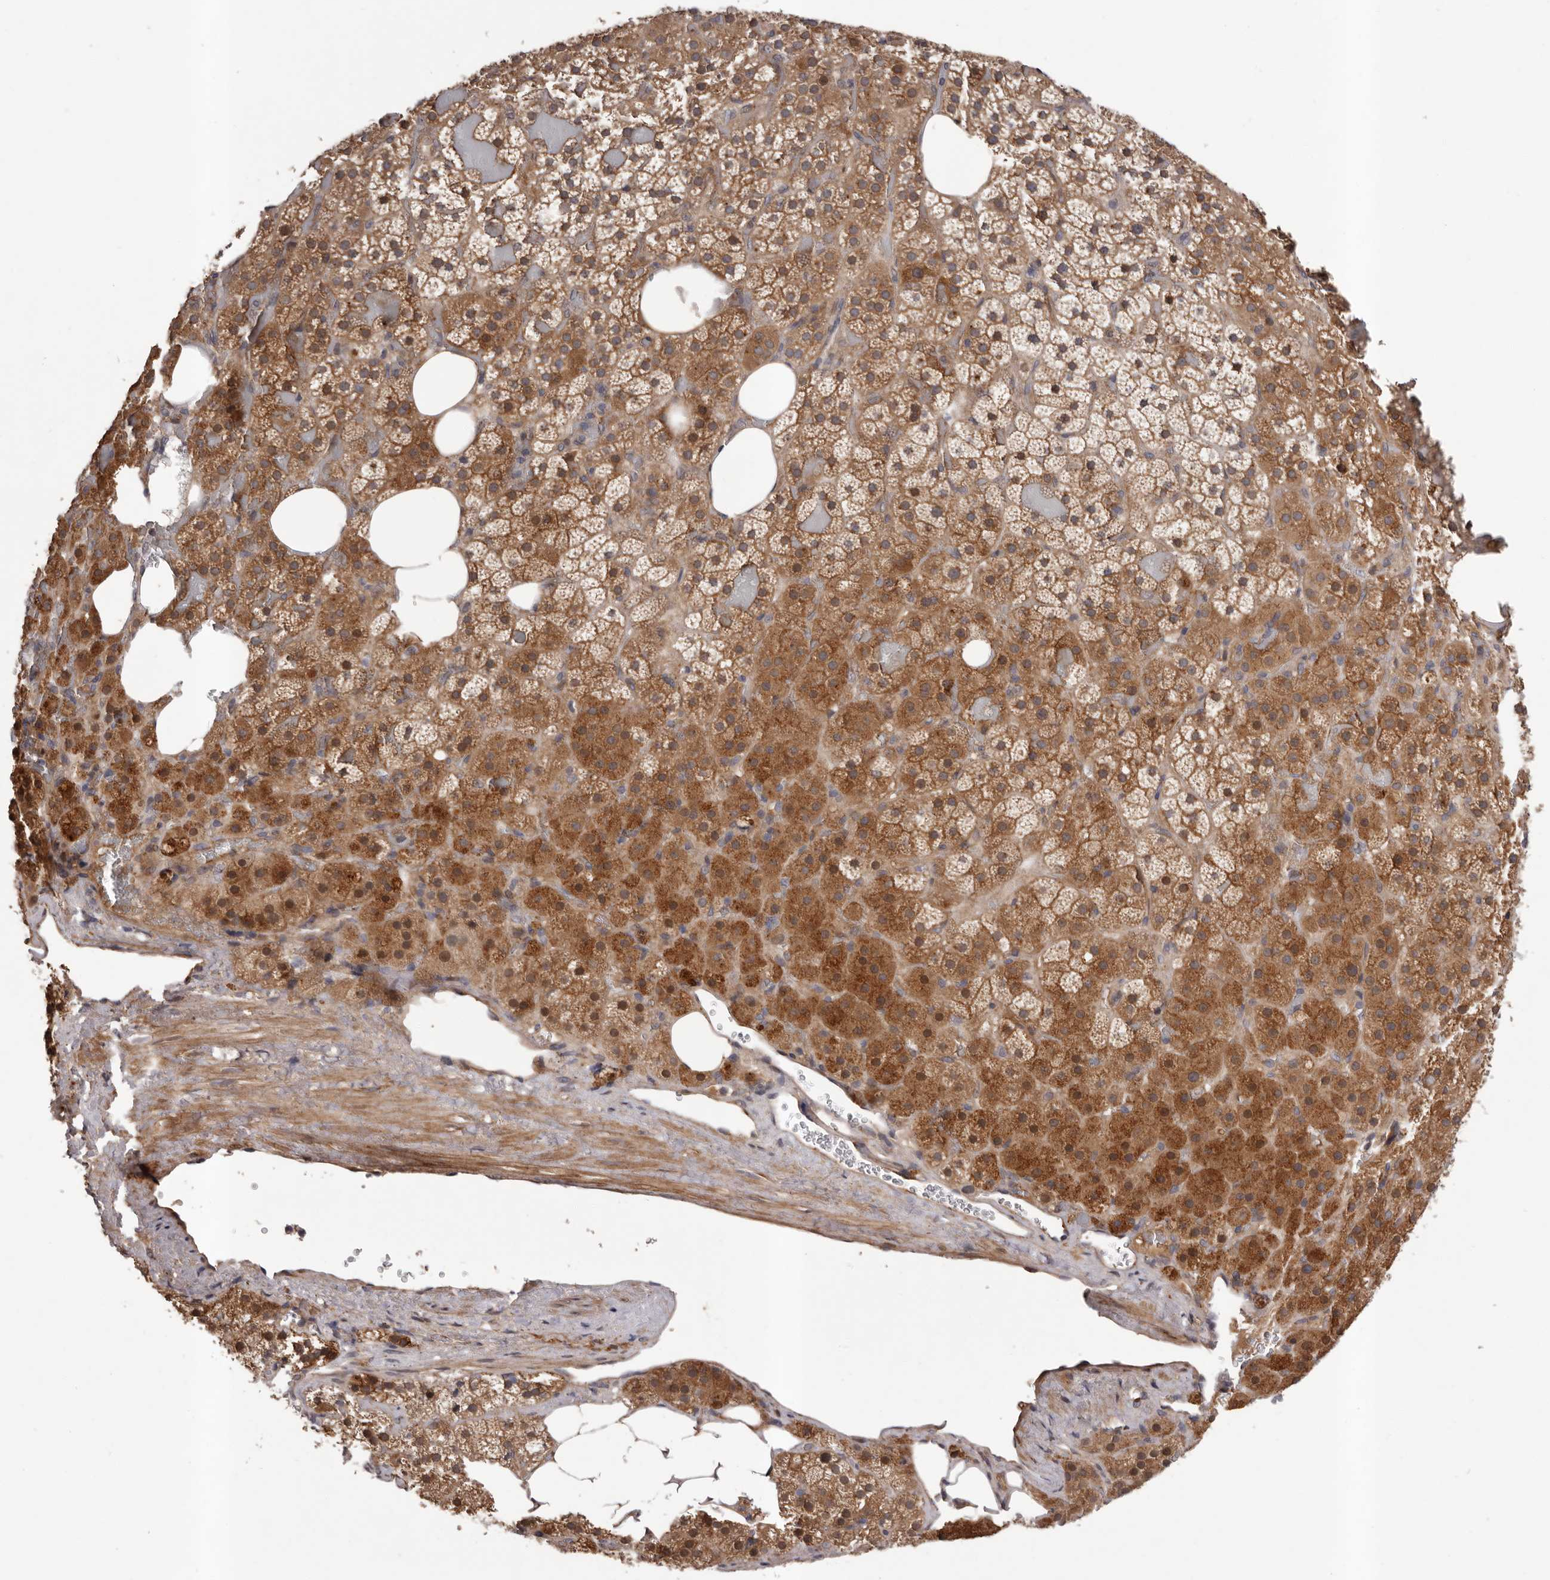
{"staining": {"intensity": "moderate", "quantity": ">75%", "location": "cytoplasmic/membranous"}, "tissue": "adrenal gland", "cell_type": "Glandular cells", "image_type": "normal", "snomed": [{"axis": "morphology", "description": "Normal tissue, NOS"}, {"axis": "topography", "description": "Adrenal gland"}], "caption": "Glandular cells show moderate cytoplasmic/membranous expression in about >75% of cells in normal adrenal gland. Using DAB (3,3'-diaminobenzidine) (brown) and hematoxylin (blue) stains, captured at high magnification using brightfield microscopy.", "gene": "PRKD1", "patient": {"sex": "female", "age": 59}}